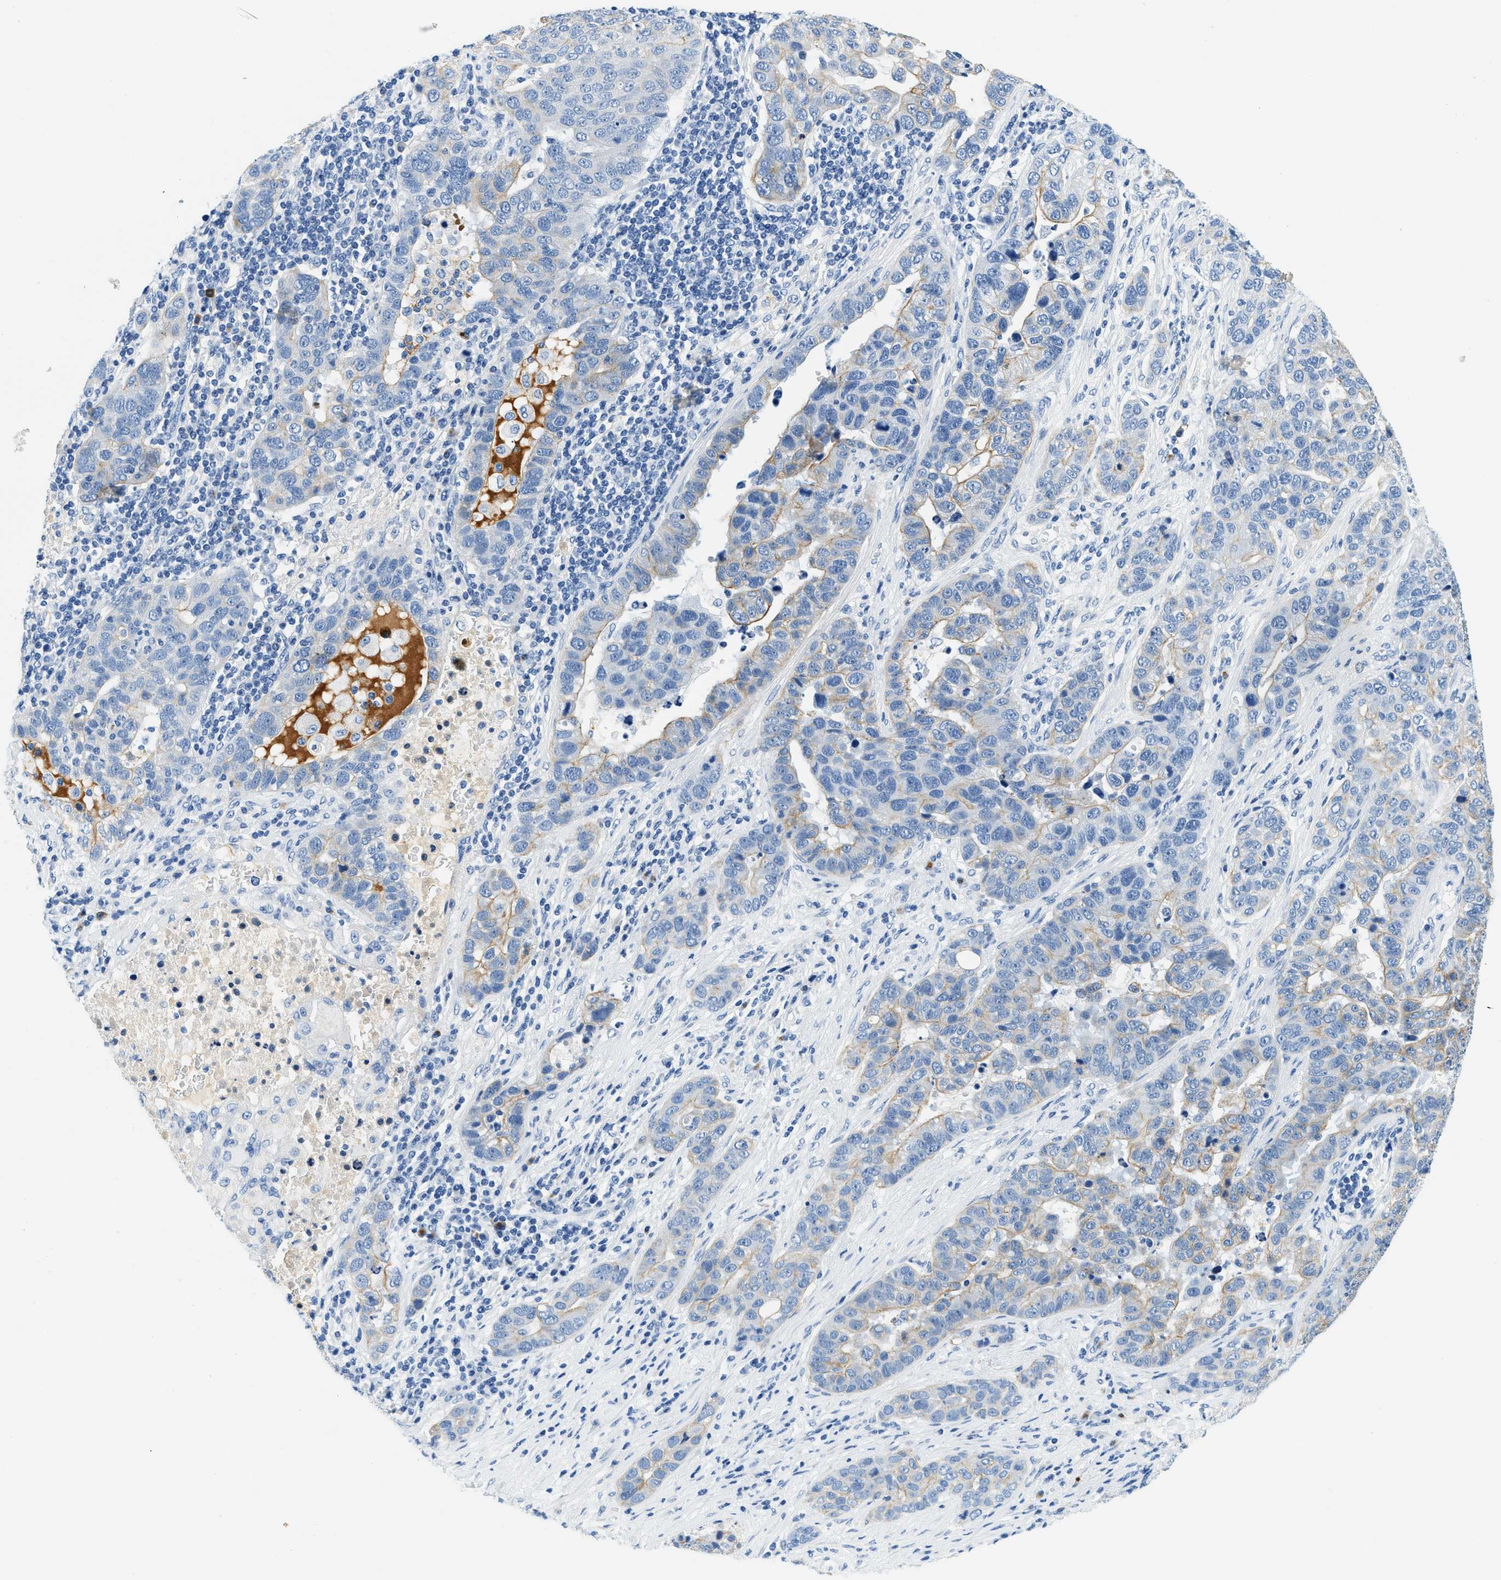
{"staining": {"intensity": "moderate", "quantity": "<25%", "location": "cytoplasmic/membranous"}, "tissue": "pancreatic cancer", "cell_type": "Tumor cells", "image_type": "cancer", "snomed": [{"axis": "morphology", "description": "Adenocarcinoma, NOS"}, {"axis": "topography", "description": "Pancreas"}], "caption": "Human pancreatic cancer stained with a protein marker shows moderate staining in tumor cells.", "gene": "STXBP2", "patient": {"sex": "female", "age": 61}}